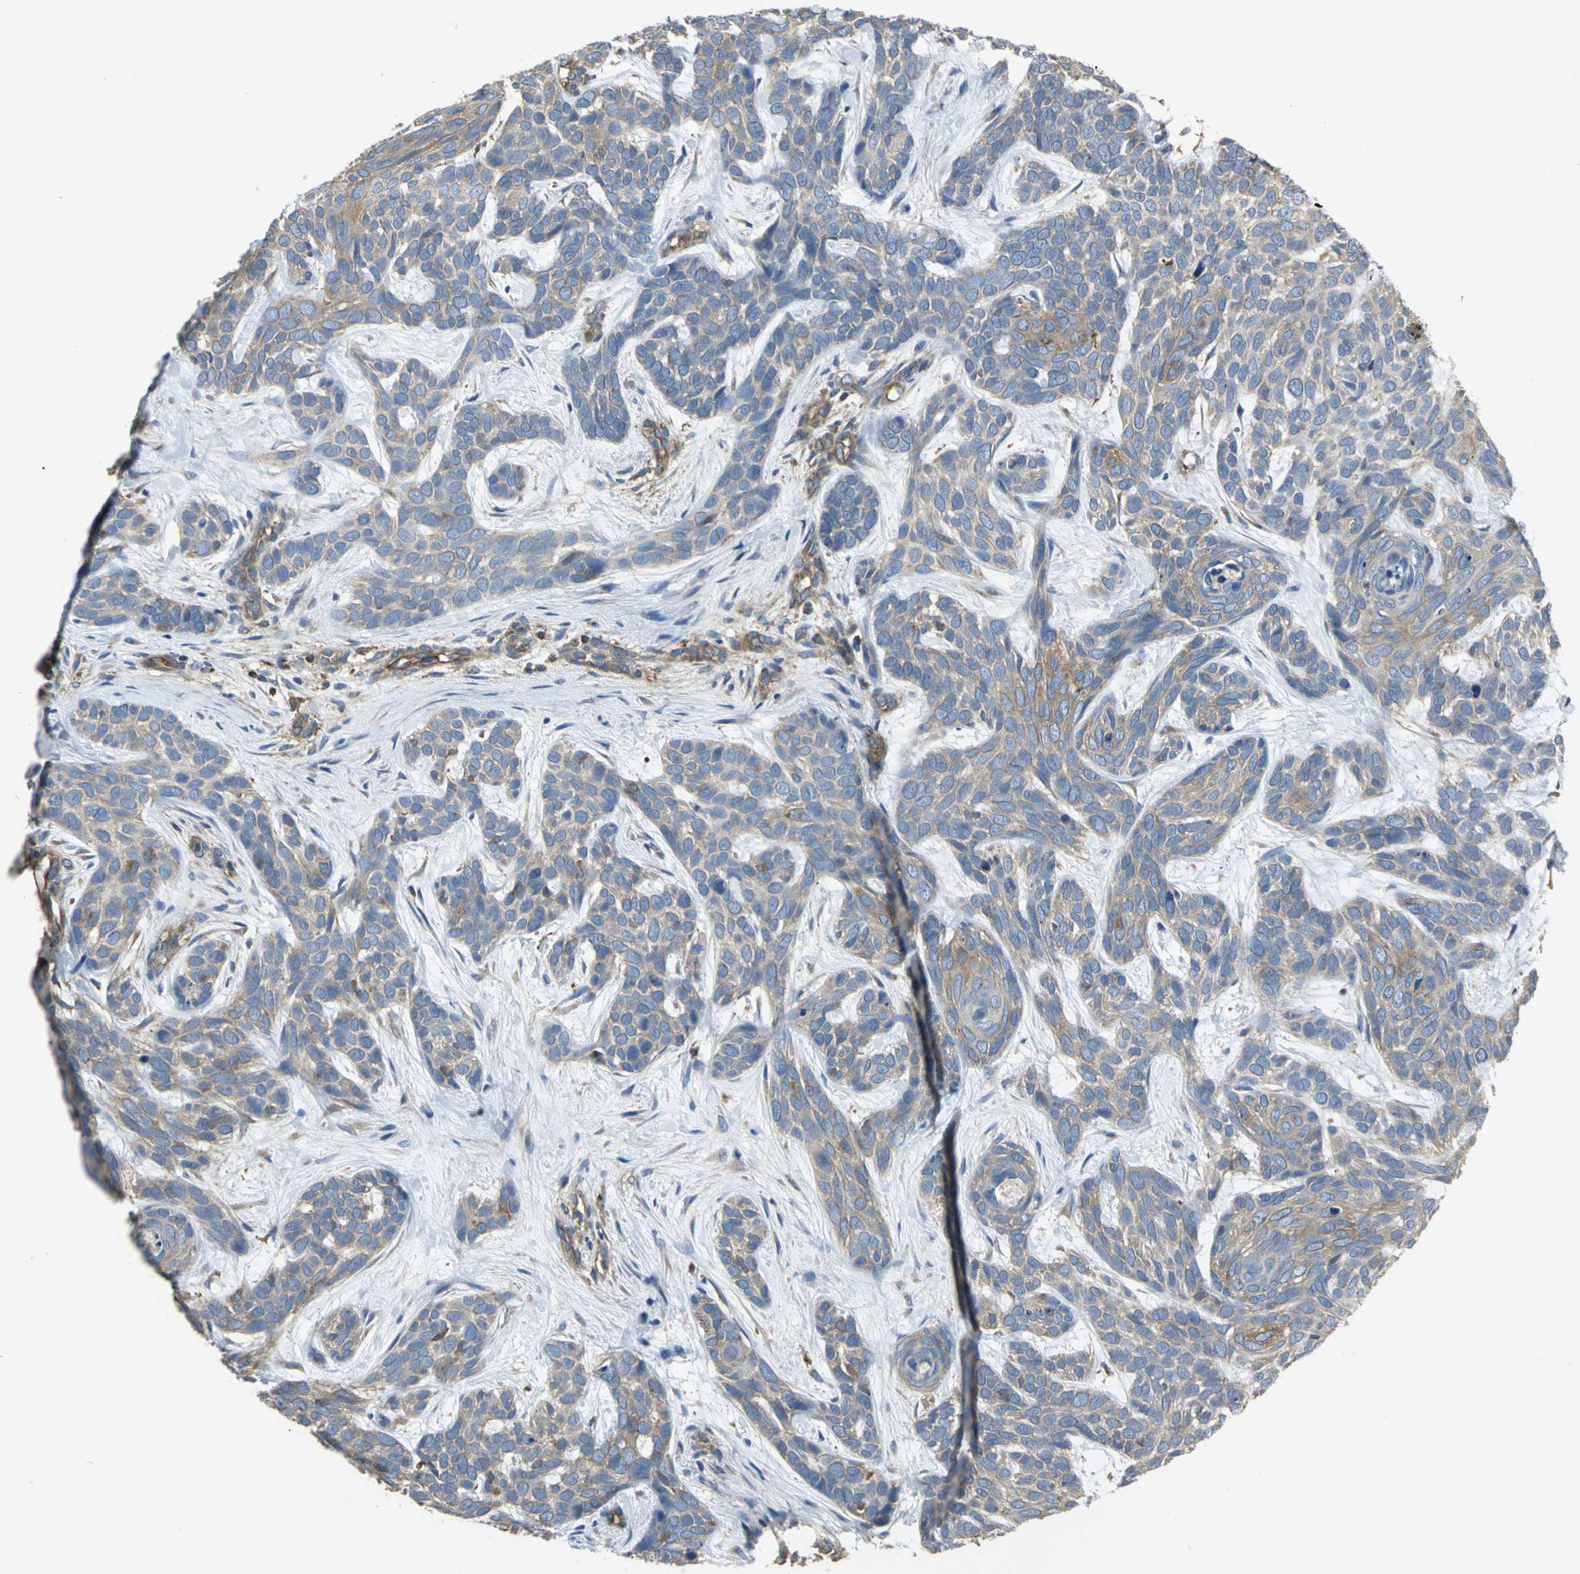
{"staining": {"intensity": "weak", "quantity": "25%-75%", "location": "cytoplasmic/membranous"}, "tissue": "skin cancer", "cell_type": "Tumor cells", "image_type": "cancer", "snomed": [{"axis": "morphology", "description": "Basal cell carcinoma"}, {"axis": "topography", "description": "Skin"}], "caption": "Immunohistochemical staining of skin cancer (basal cell carcinoma) demonstrates low levels of weak cytoplasmic/membranous protein staining in approximately 25%-75% of tumor cells.", "gene": "DIAPH2", "patient": {"sex": "male", "age": 87}}